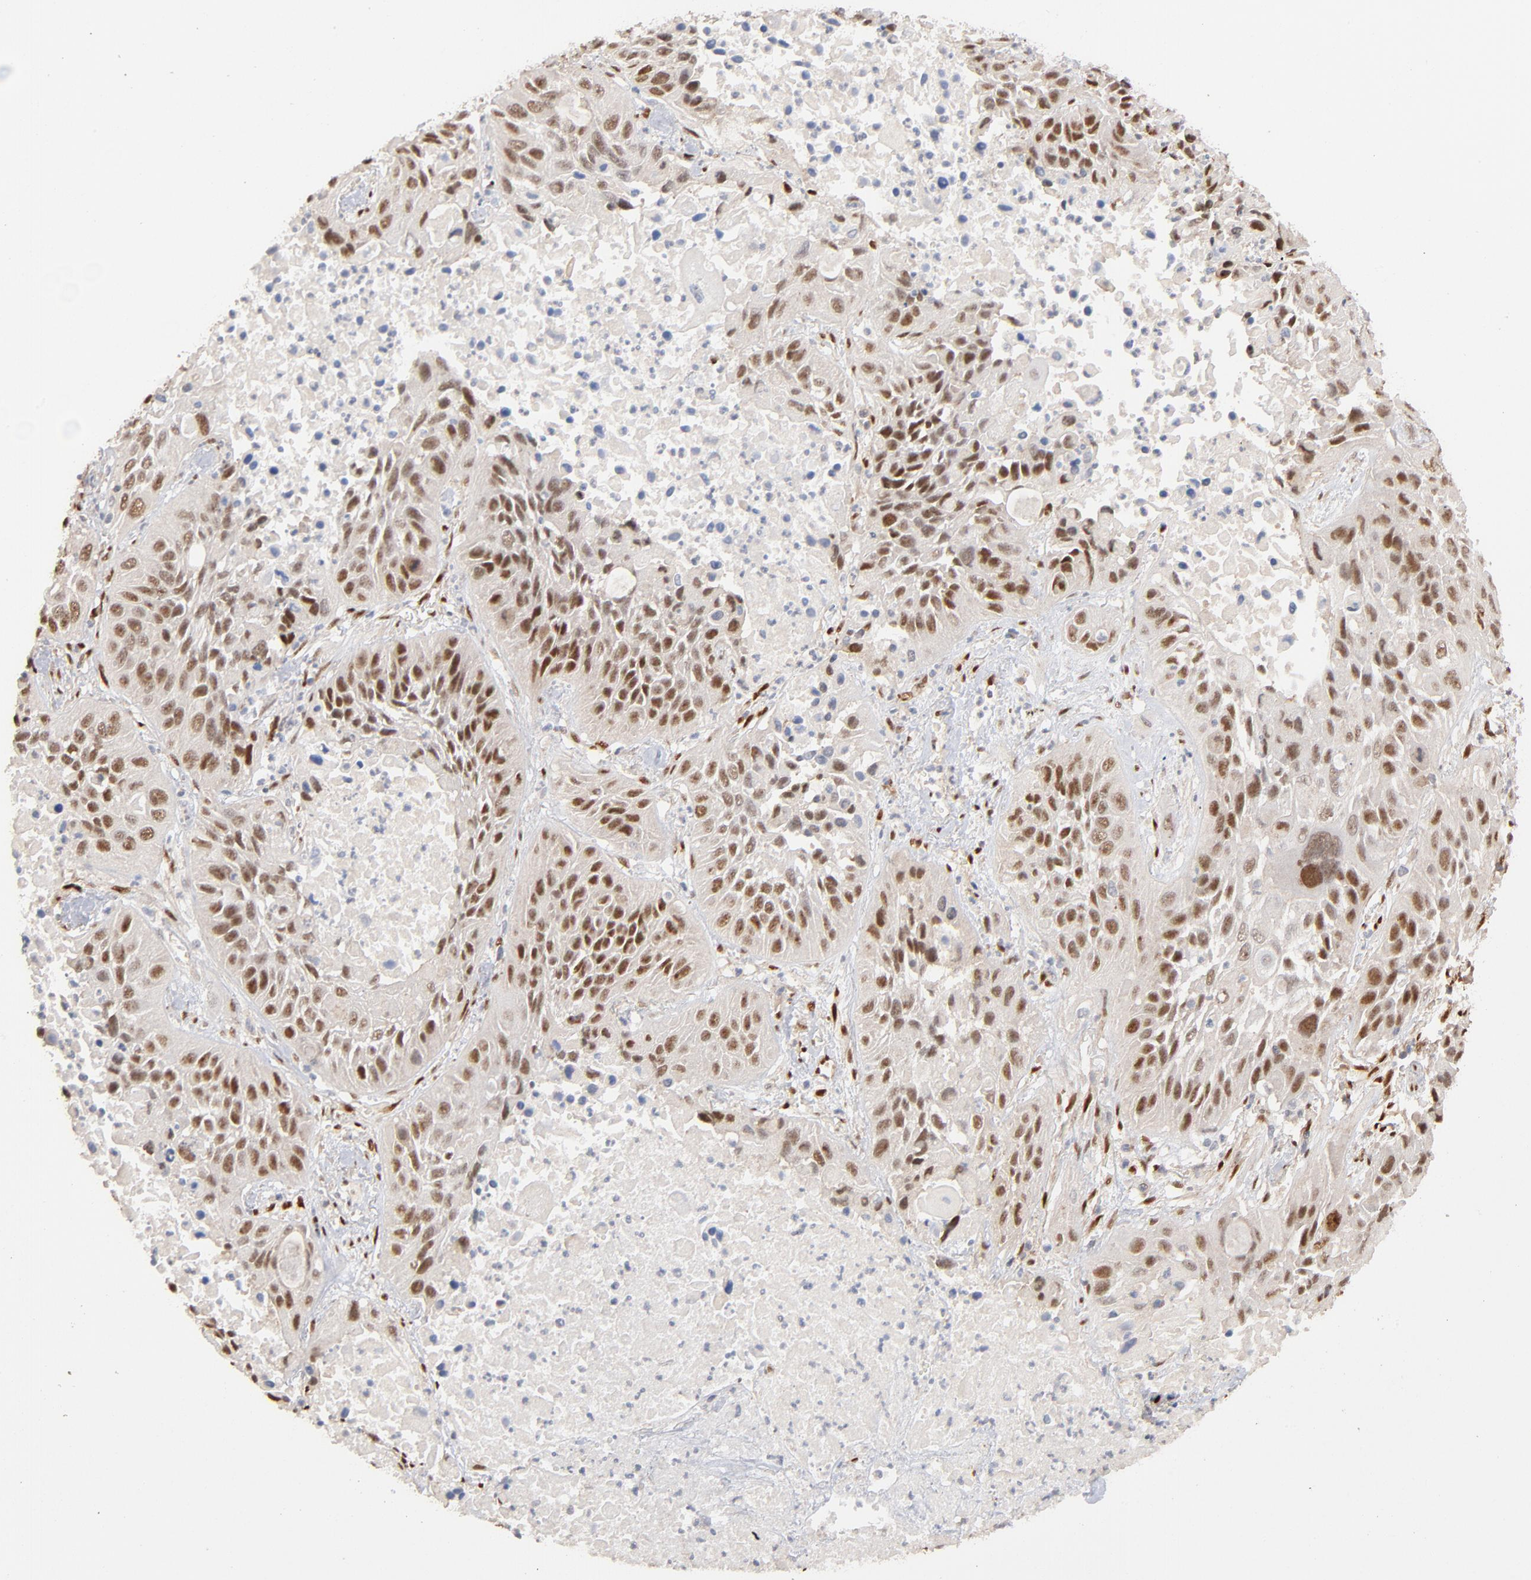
{"staining": {"intensity": "moderate", "quantity": ">75%", "location": "nuclear"}, "tissue": "lung cancer", "cell_type": "Tumor cells", "image_type": "cancer", "snomed": [{"axis": "morphology", "description": "Squamous cell carcinoma, NOS"}, {"axis": "topography", "description": "Lung"}], "caption": "Protein positivity by immunohistochemistry (IHC) displays moderate nuclear expression in approximately >75% of tumor cells in squamous cell carcinoma (lung).", "gene": "NFIB", "patient": {"sex": "female", "age": 76}}